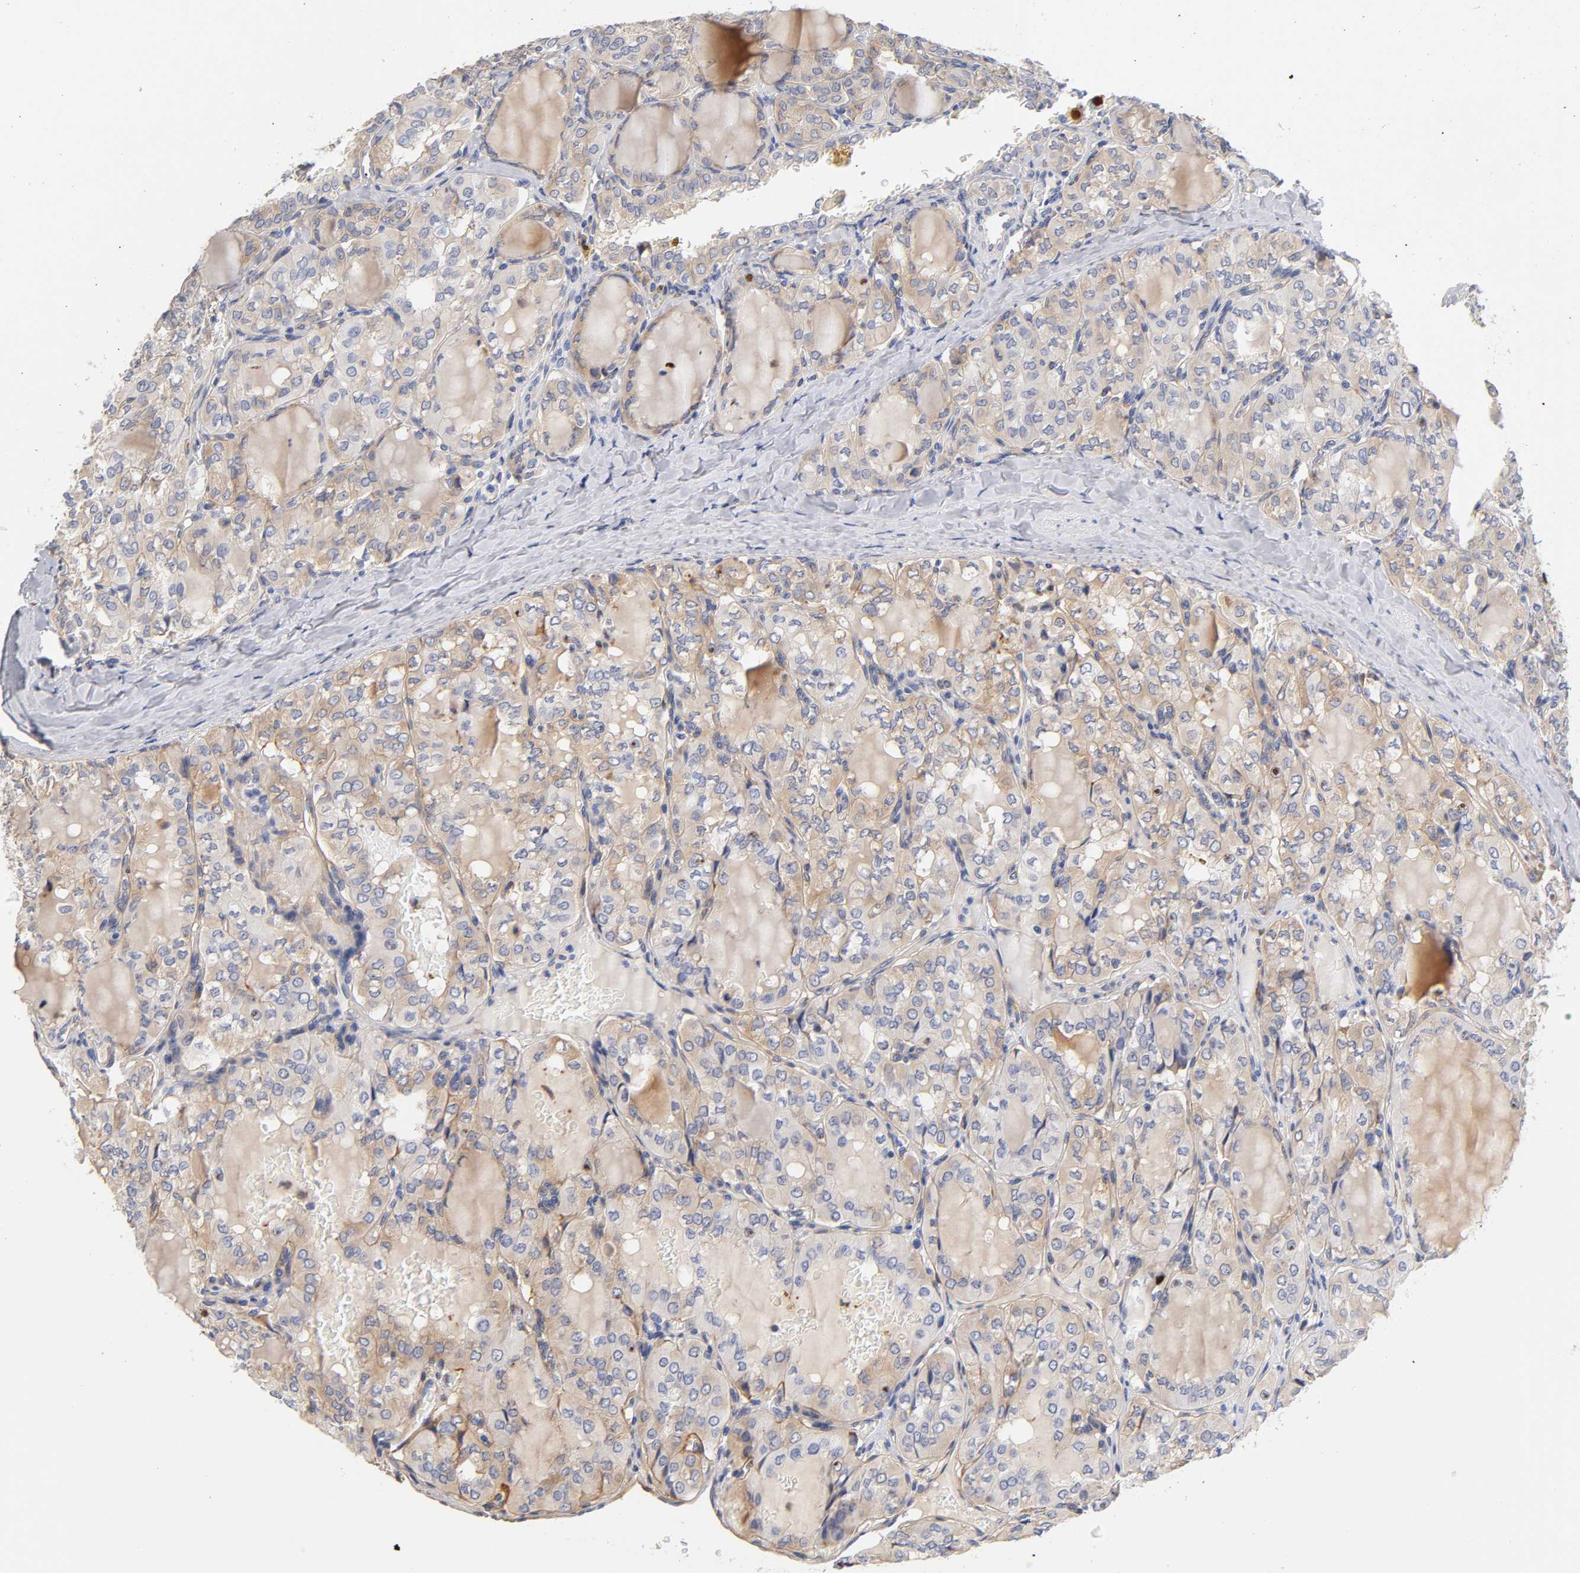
{"staining": {"intensity": "weak", "quantity": "25%-75%", "location": "cytoplasmic/membranous"}, "tissue": "thyroid cancer", "cell_type": "Tumor cells", "image_type": "cancer", "snomed": [{"axis": "morphology", "description": "Papillary adenocarcinoma, NOS"}, {"axis": "topography", "description": "Thyroid gland"}], "caption": "Thyroid cancer (papillary adenocarcinoma) was stained to show a protein in brown. There is low levels of weak cytoplasmic/membranous expression in approximately 25%-75% of tumor cells.", "gene": "LAMB1", "patient": {"sex": "male", "age": 20}}